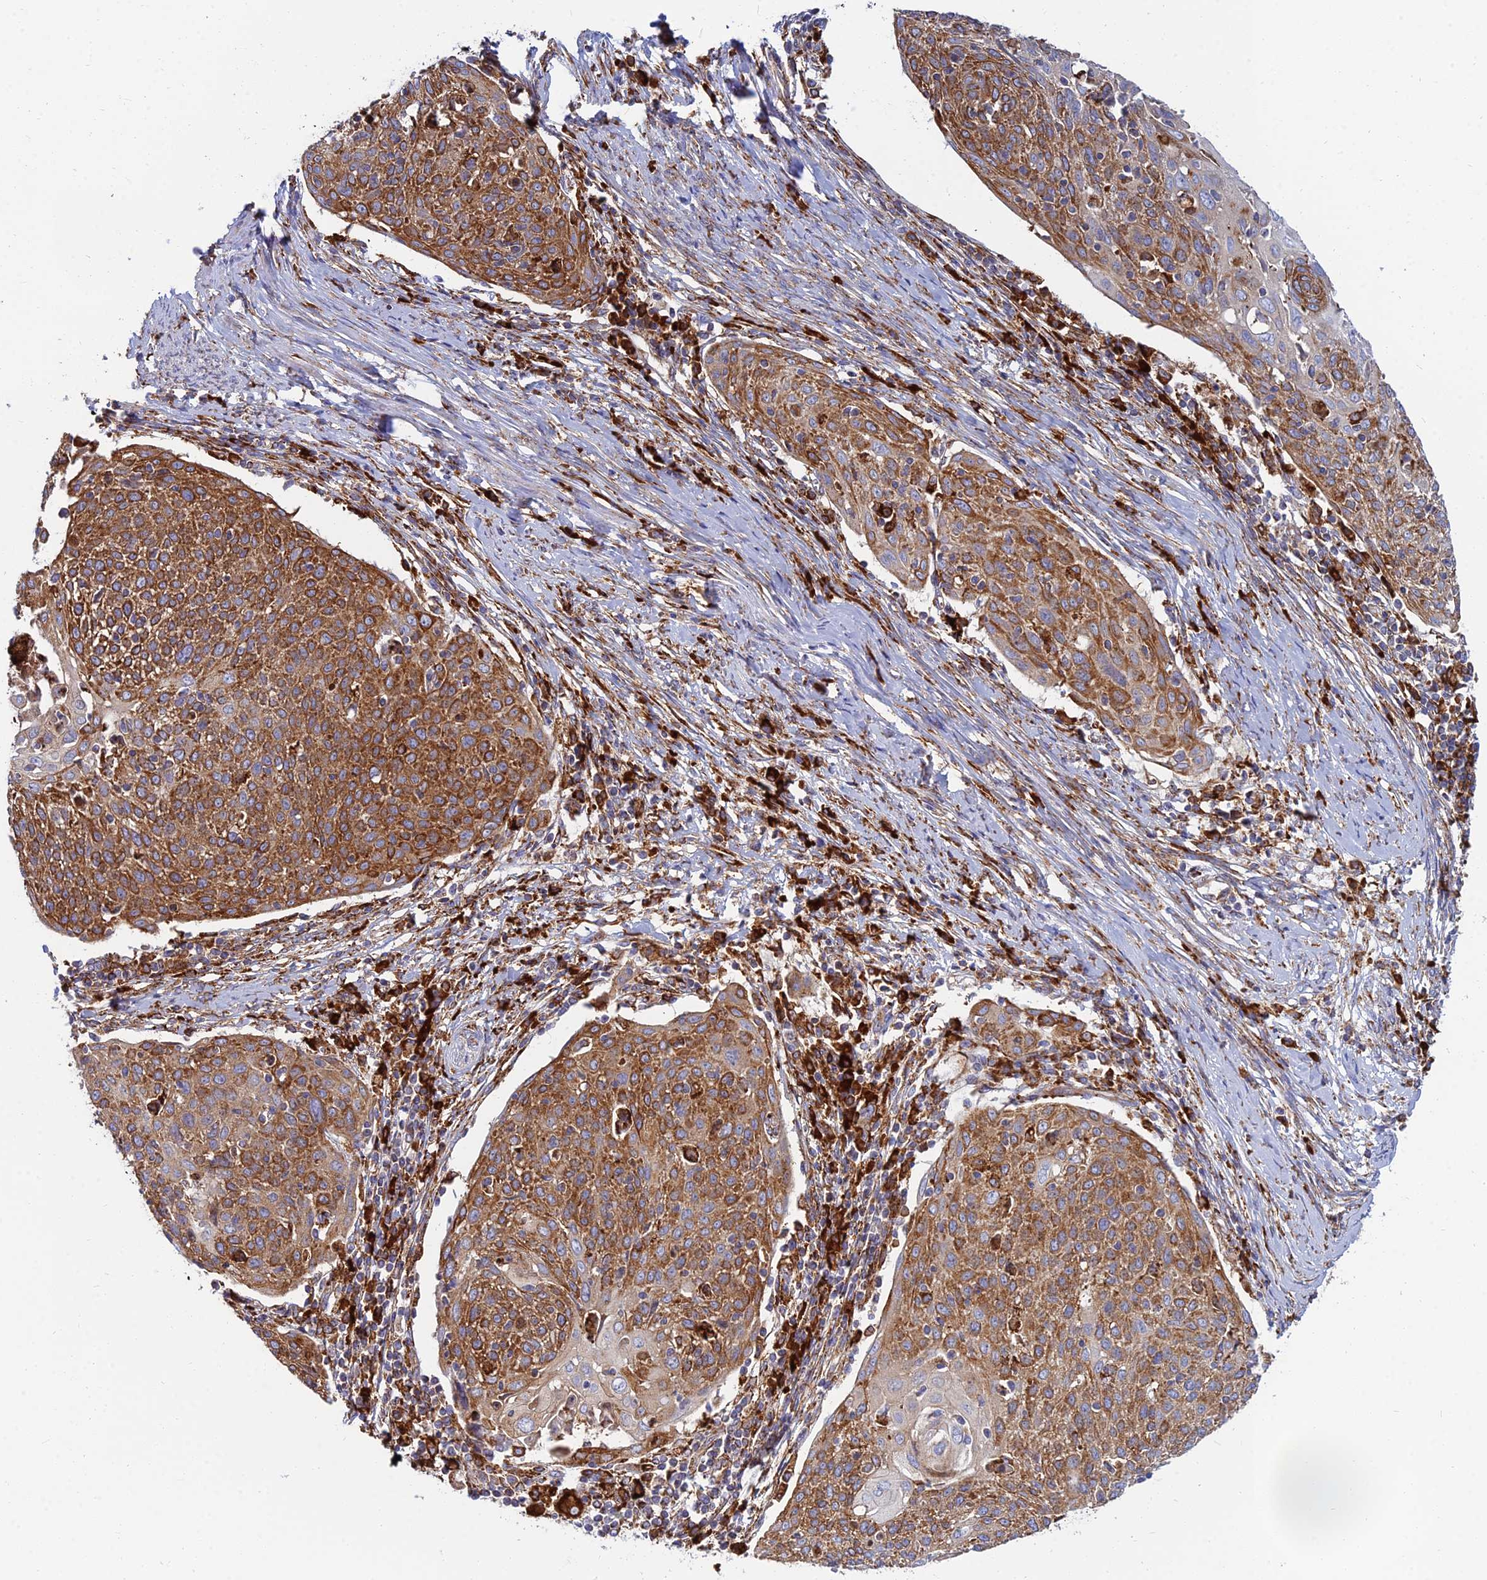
{"staining": {"intensity": "moderate", "quantity": ">75%", "location": "cytoplasmic/membranous"}, "tissue": "cervical cancer", "cell_type": "Tumor cells", "image_type": "cancer", "snomed": [{"axis": "morphology", "description": "Squamous cell carcinoma, NOS"}, {"axis": "topography", "description": "Cervix"}], "caption": "Tumor cells reveal medium levels of moderate cytoplasmic/membranous staining in approximately >75% of cells in cervical squamous cell carcinoma. (brown staining indicates protein expression, while blue staining denotes nuclei).", "gene": "CCT6B", "patient": {"sex": "female", "age": 67}}